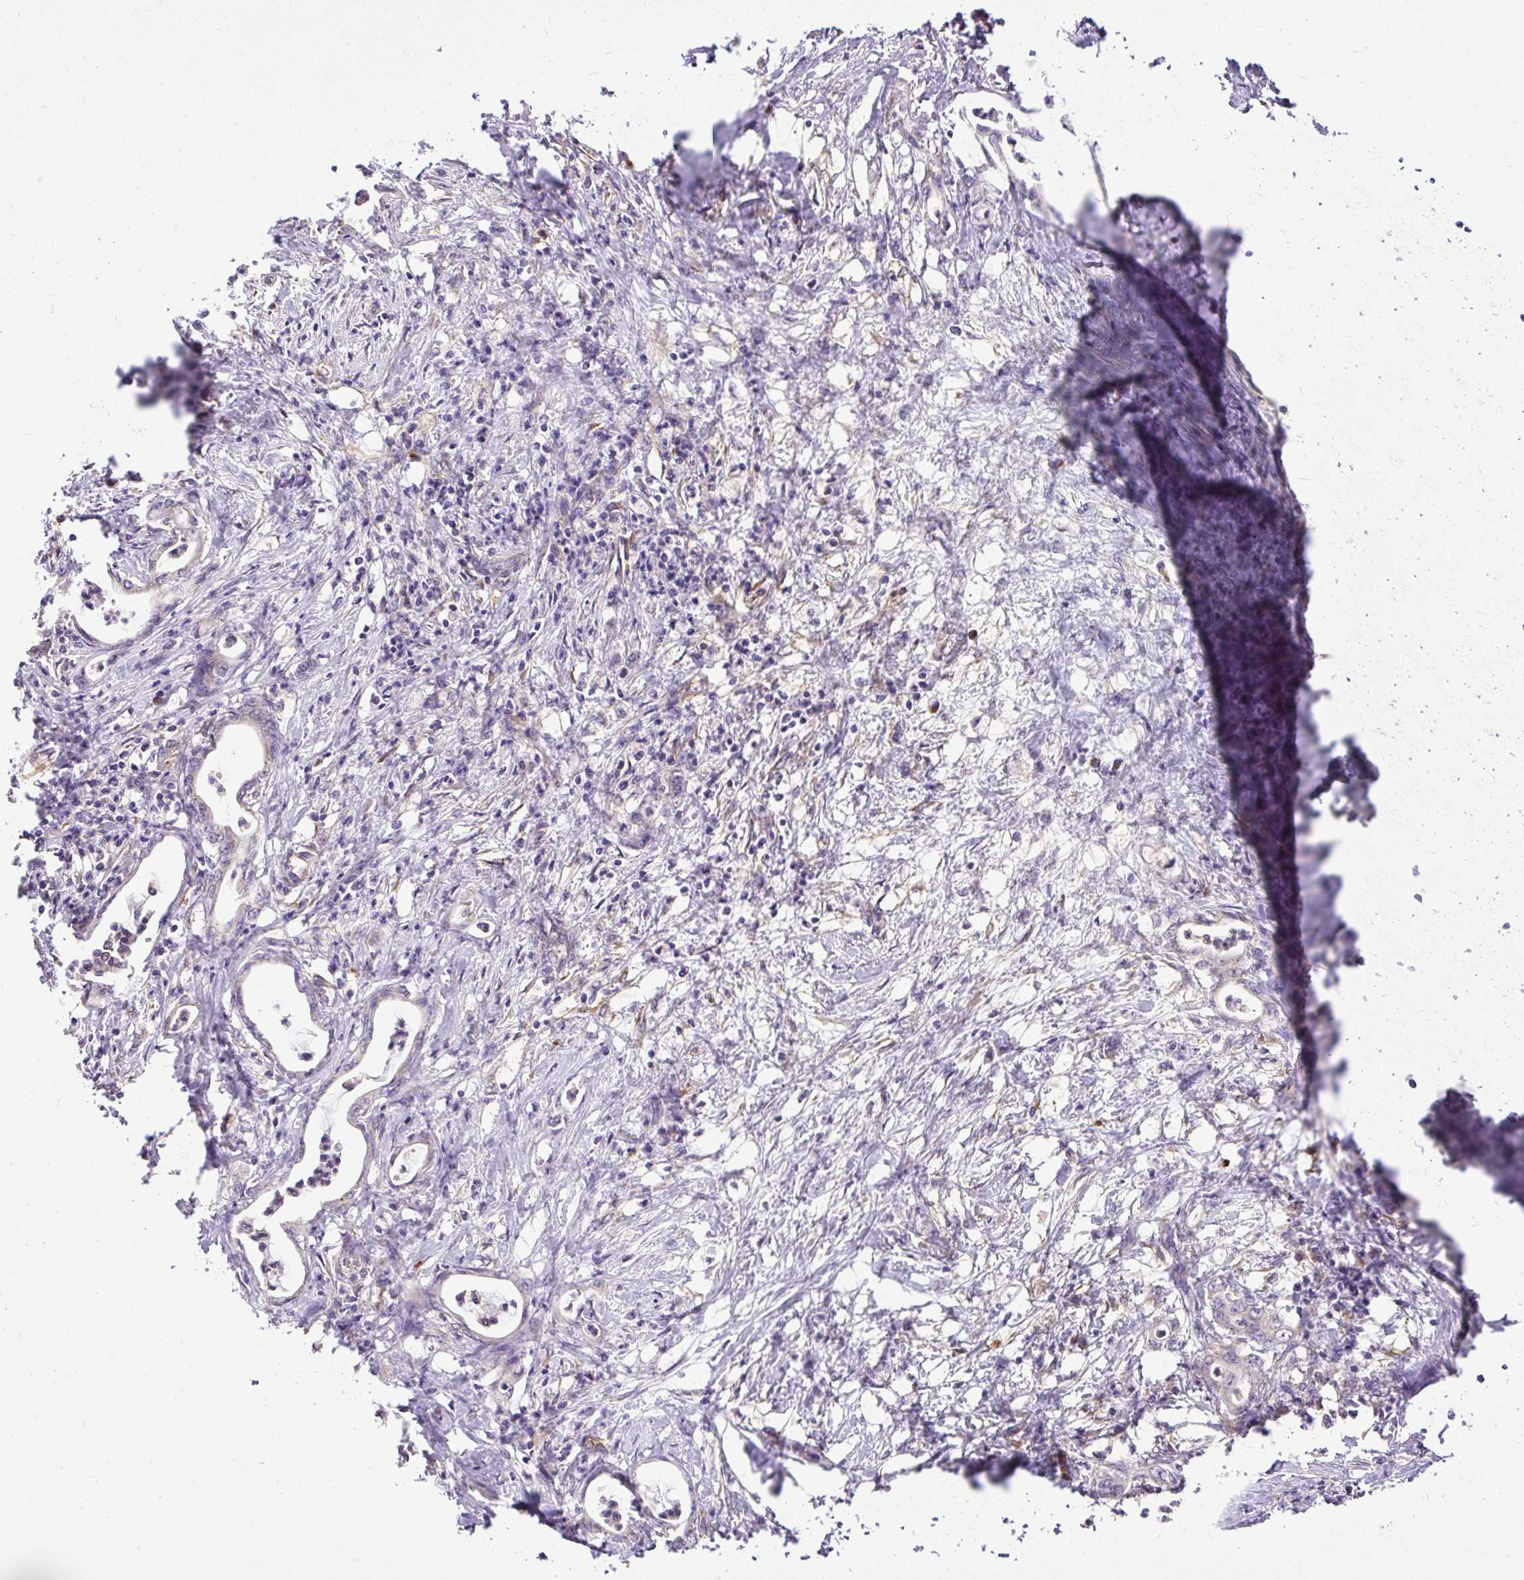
{"staining": {"intensity": "negative", "quantity": "none", "location": "none"}, "tissue": "pancreatic cancer", "cell_type": "Tumor cells", "image_type": "cancer", "snomed": [{"axis": "morphology", "description": "Adenocarcinoma, NOS"}, {"axis": "topography", "description": "Pancreas"}], "caption": "There is no significant positivity in tumor cells of pancreatic cancer. The staining is performed using DAB (3,3'-diaminobenzidine) brown chromogen with nuclei counter-stained in using hematoxylin.", "gene": "SMC4", "patient": {"sex": "female", "age": 55}}